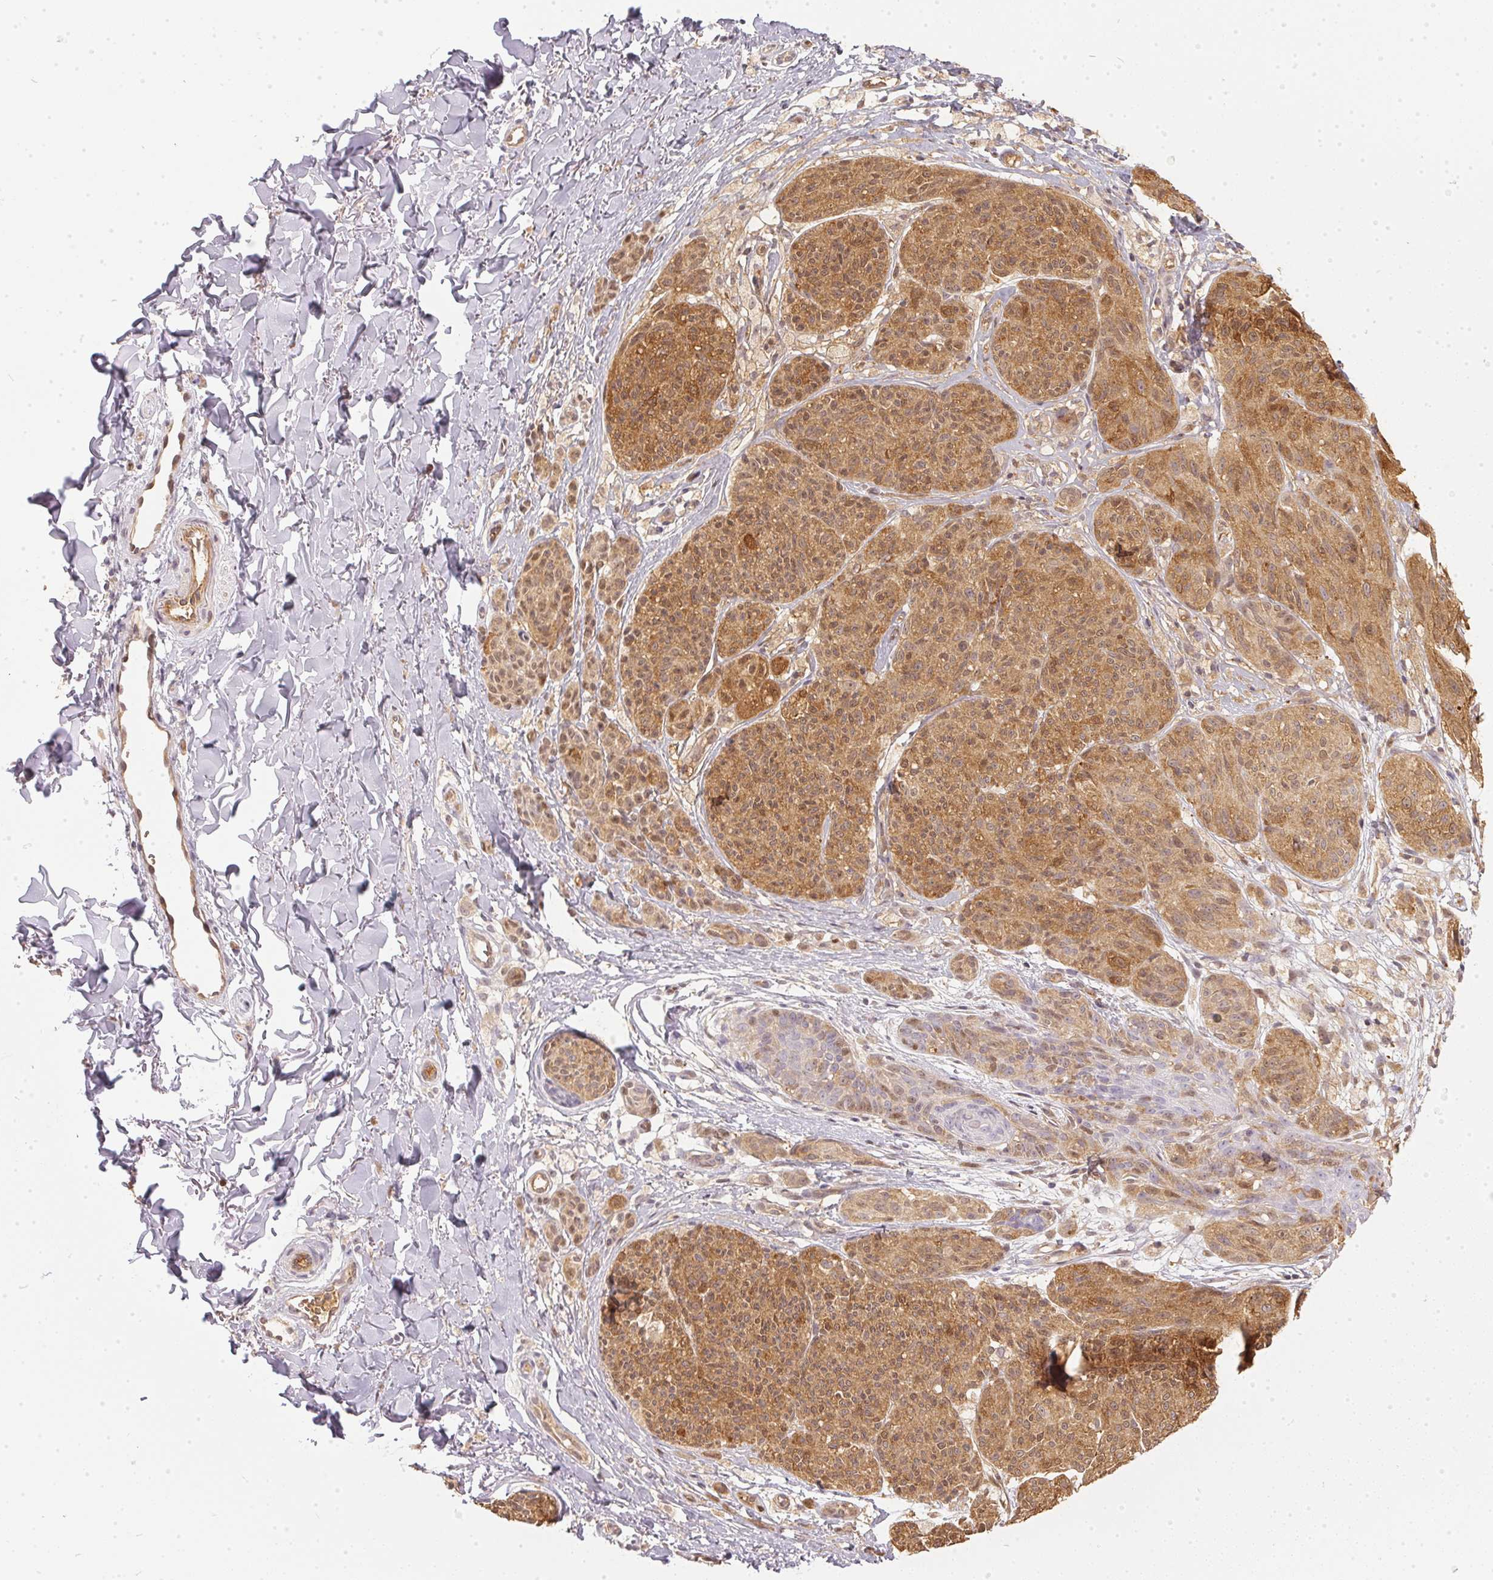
{"staining": {"intensity": "moderate", "quantity": ">75%", "location": "cytoplasmic/membranous"}, "tissue": "melanoma", "cell_type": "Tumor cells", "image_type": "cancer", "snomed": [{"axis": "morphology", "description": "Malignant melanoma, NOS"}, {"axis": "topography", "description": "Skin"}], "caption": "A brown stain shows moderate cytoplasmic/membranous staining of a protein in human melanoma tumor cells.", "gene": "BLMH", "patient": {"sex": "female", "age": 87}}